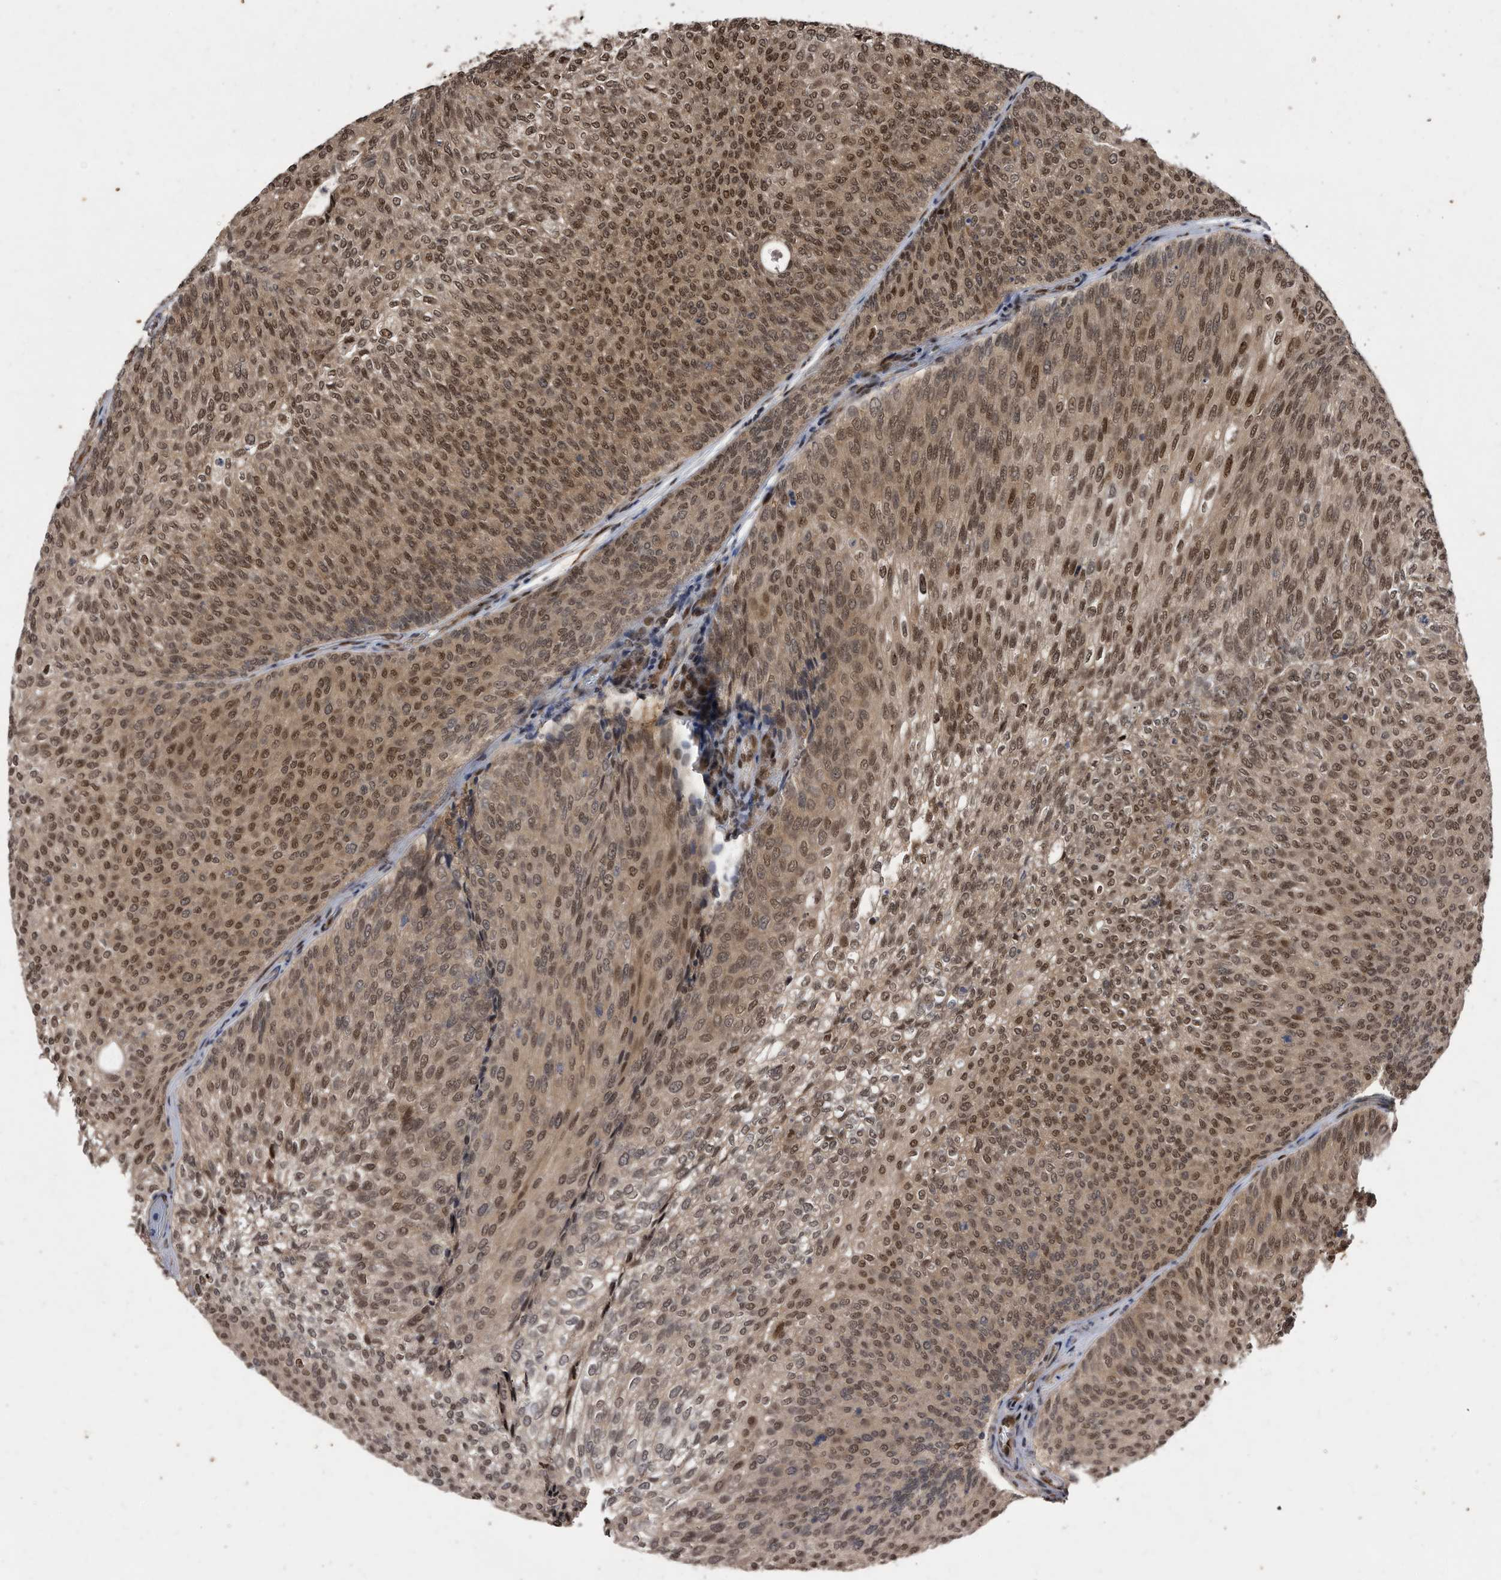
{"staining": {"intensity": "moderate", "quantity": ">75%", "location": "cytoplasmic/membranous,nuclear"}, "tissue": "urothelial cancer", "cell_type": "Tumor cells", "image_type": "cancer", "snomed": [{"axis": "morphology", "description": "Urothelial carcinoma, Low grade"}, {"axis": "topography", "description": "Urinary bladder"}], "caption": "Moderate cytoplasmic/membranous and nuclear staining is present in about >75% of tumor cells in urothelial cancer. Using DAB (3,3'-diaminobenzidine) (brown) and hematoxylin (blue) stains, captured at high magnification using brightfield microscopy.", "gene": "RAD23B", "patient": {"sex": "female", "age": 79}}